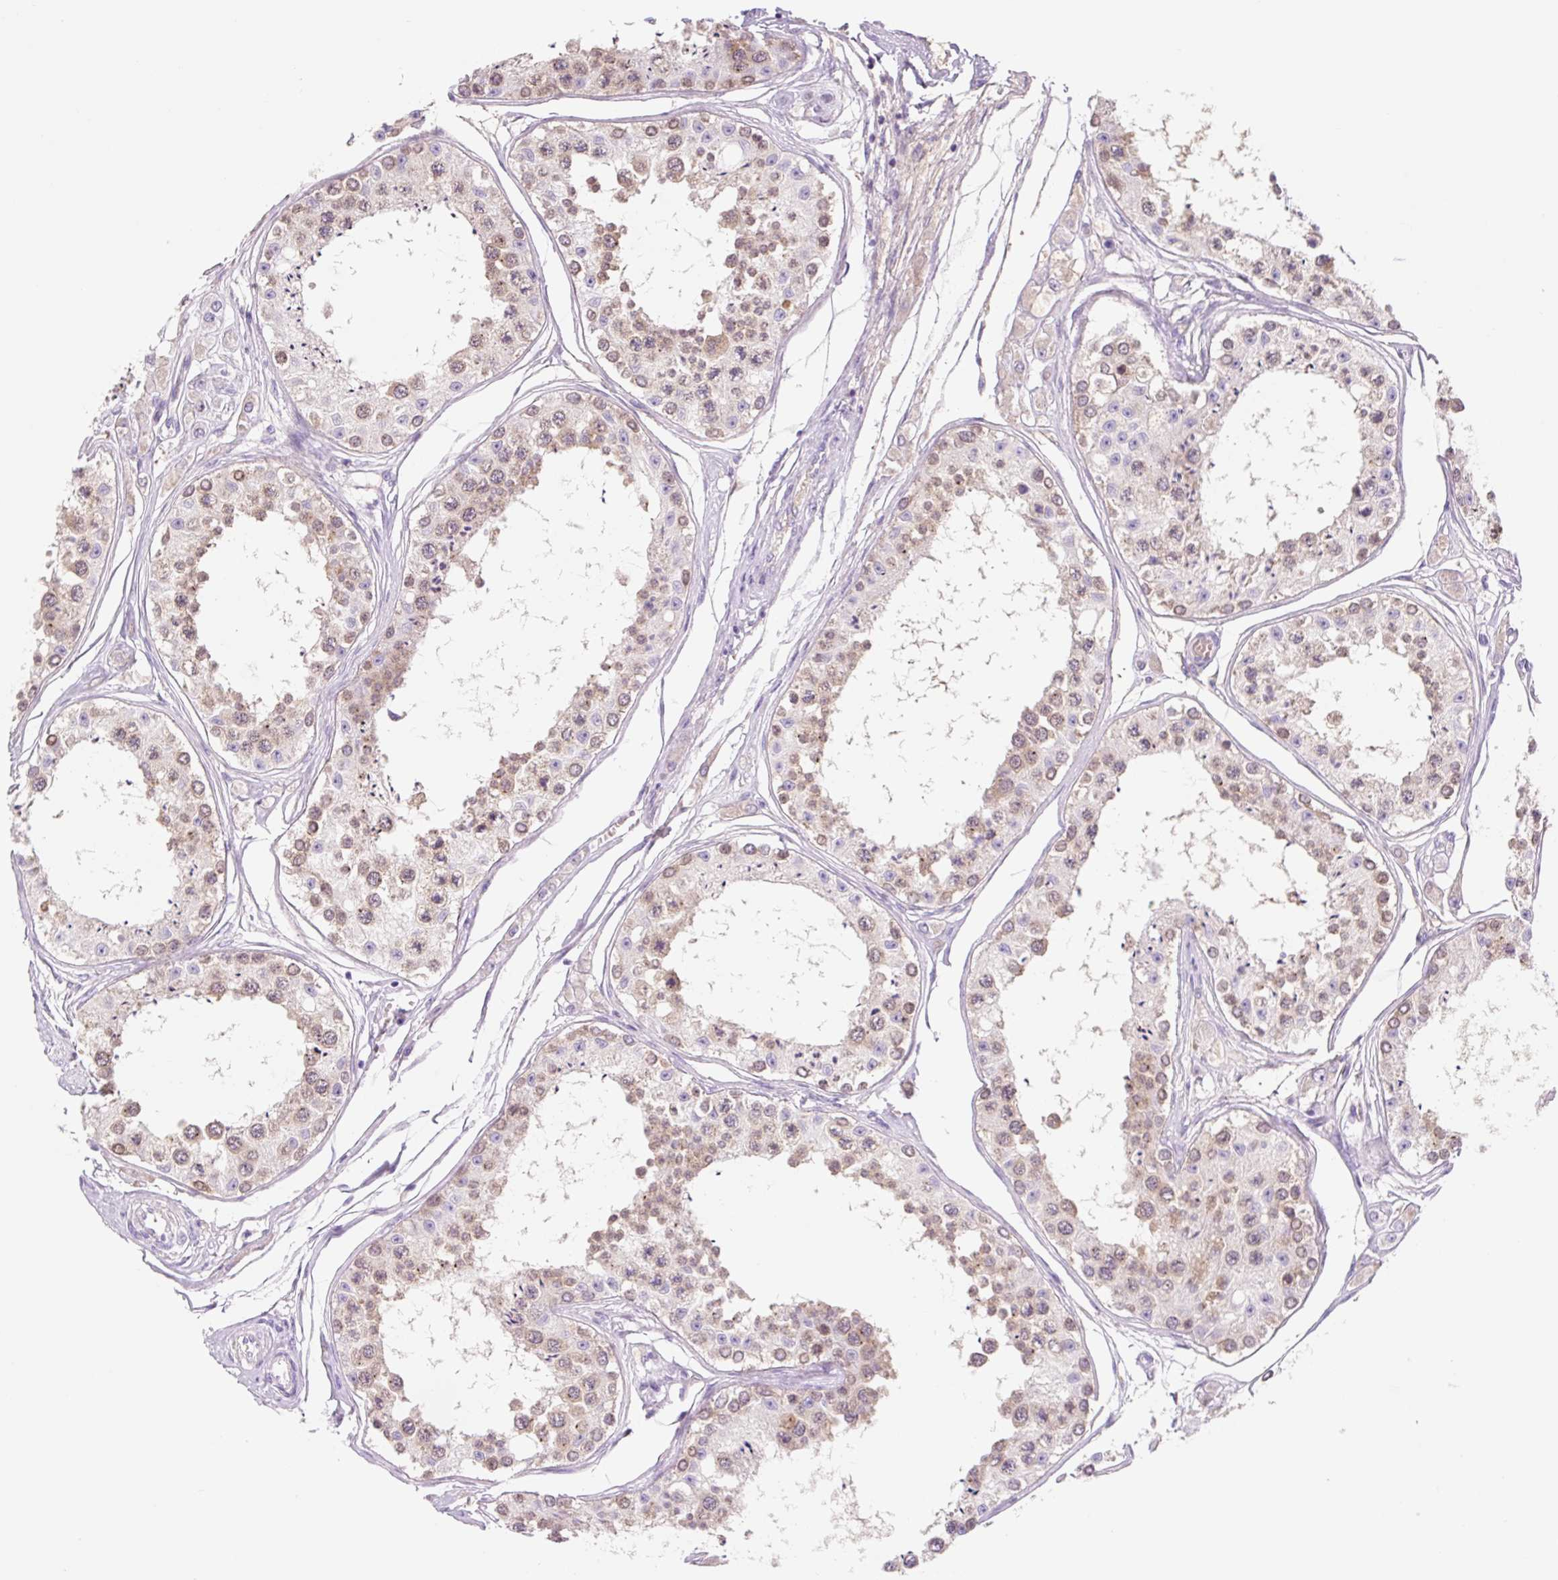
{"staining": {"intensity": "strong", "quantity": "25%-75%", "location": "cytoplasmic/membranous,nuclear"}, "tissue": "testis", "cell_type": "Cells in seminiferous ducts", "image_type": "normal", "snomed": [{"axis": "morphology", "description": "Normal tissue, NOS"}, {"axis": "topography", "description": "Testis"}], "caption": "Testis stained with immunohistochemistry (IHC) shows strong cytoplasmic/membranous,nuclear expression in about 25%-75% of cells in seminiferous ducts.", "gene": "ZNF121", "patient": {"sex": "male", "age": 25}}